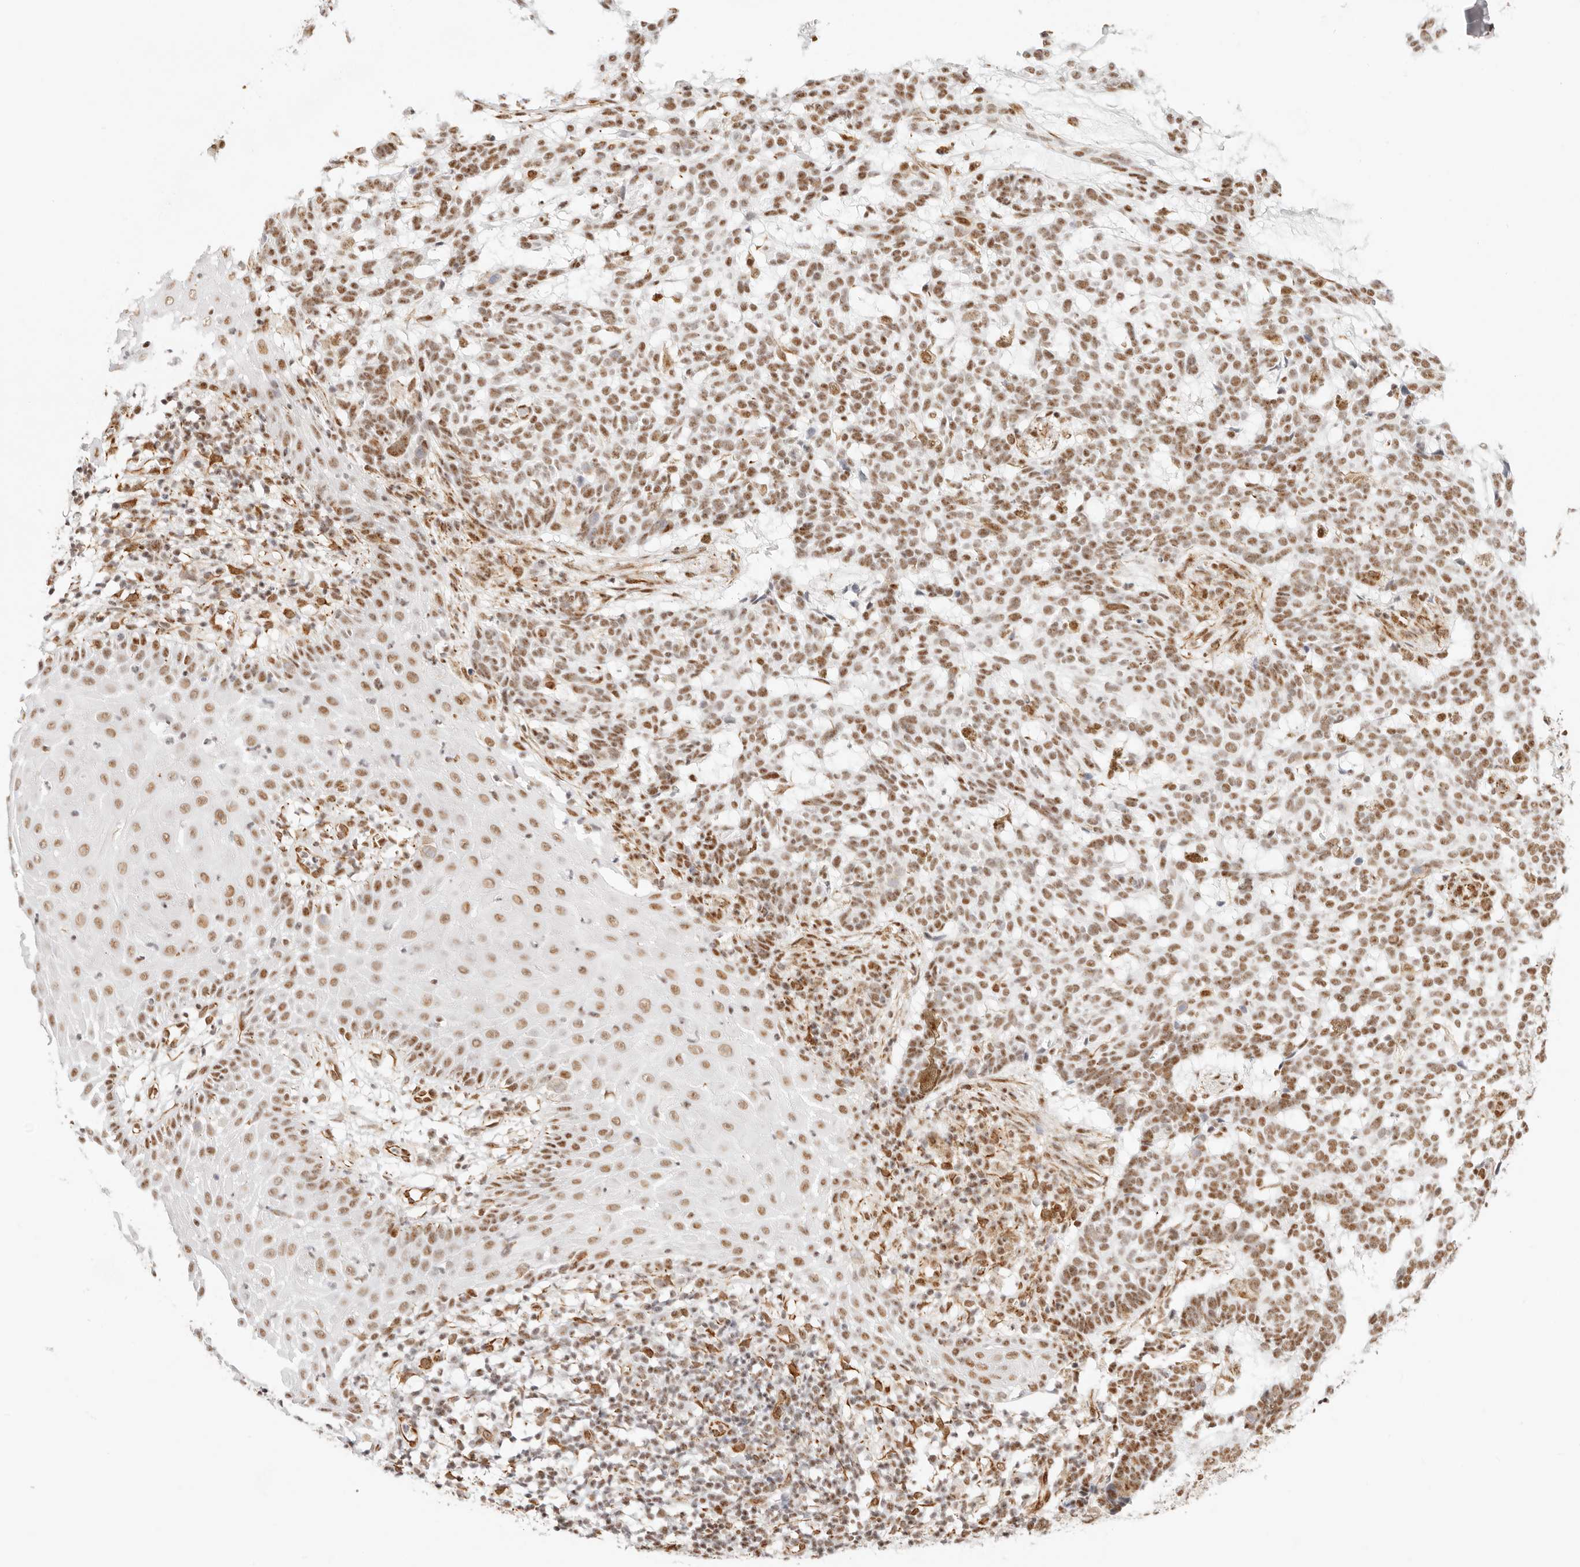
{"staining": {"intensity": "moderate", "quantity": ">75%", "location": "nuclear"}, "tissue": "skin cancer", "cell_type": "Tumor cells", "image_type": "cancer", "snomed": [{"axis": "morphology", "description": "Basal cell carcinoma"}, {"axis": "topography", "description": "Skin"}], "caption": "Protein staining displays moderate nuclear expression in about >75% of tumor cells in skin basal cell carcinoma.", "gene": "ZC3H11A", "patient": {"sex": "male", "age": 85}}